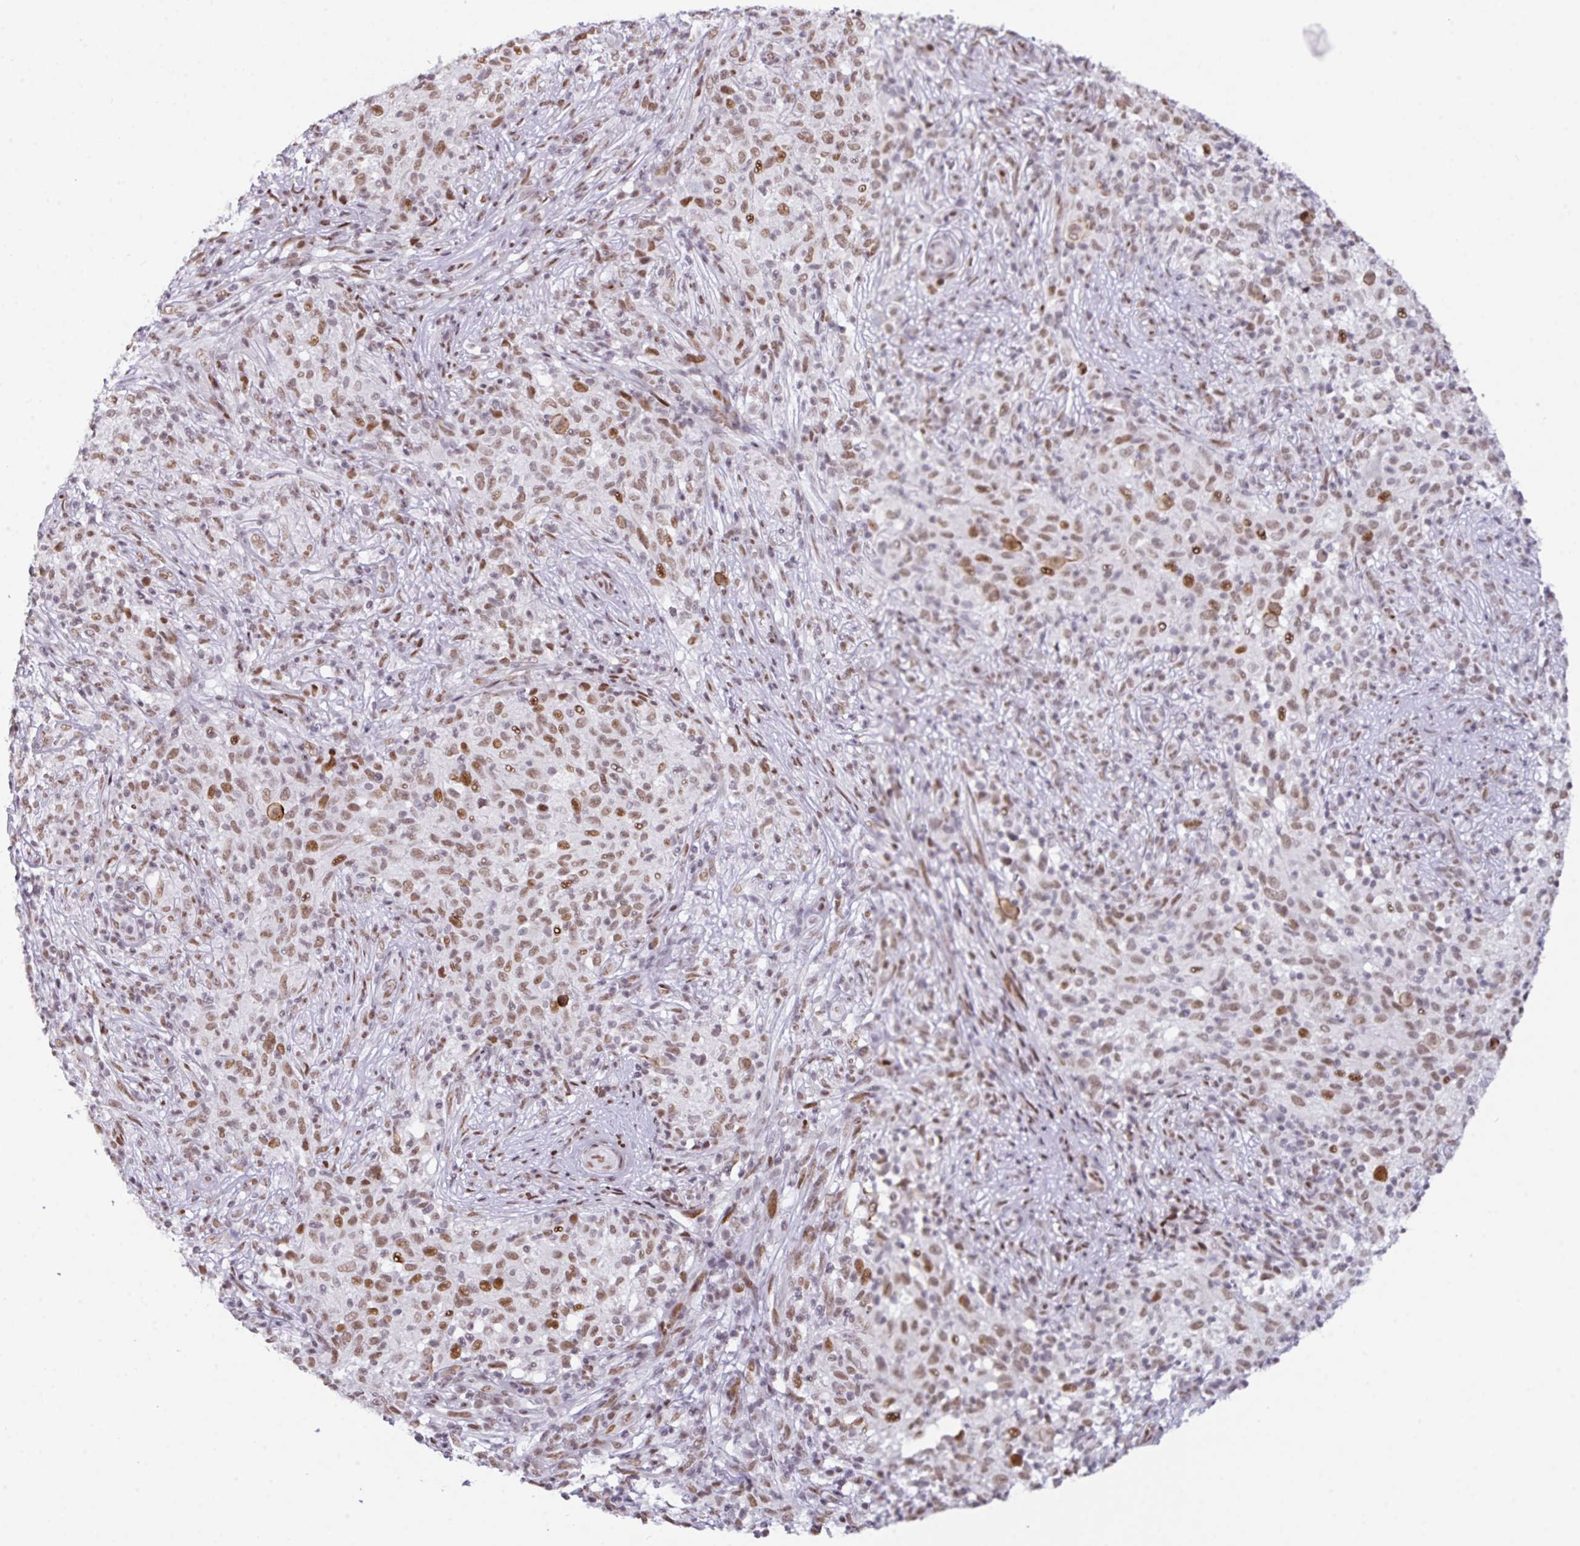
{"staining": {"intensity": "moderate", "quantity": ">75%", "location": "nuclear"}, "tissue": "melanoma", "cell_type": "Tumor cells", "image_type": "cancer", "snomed": [{"axis": "morphology", "description": "Malignant melanoma, NOS"}, {"axis": "topography", "description": "Skin"}], "caption": "High-magnification brightfield microscopy of melanoma stained with DAB (3,3'-diaminobenzidine) (brown) and counterstained with hematoxylin (blue). tumor cells exhibit moderate nuclear positivity is appreciated in about>75% of cells.", "gene": "CLP1", "patient": {"sex": "male", "age": 66}}